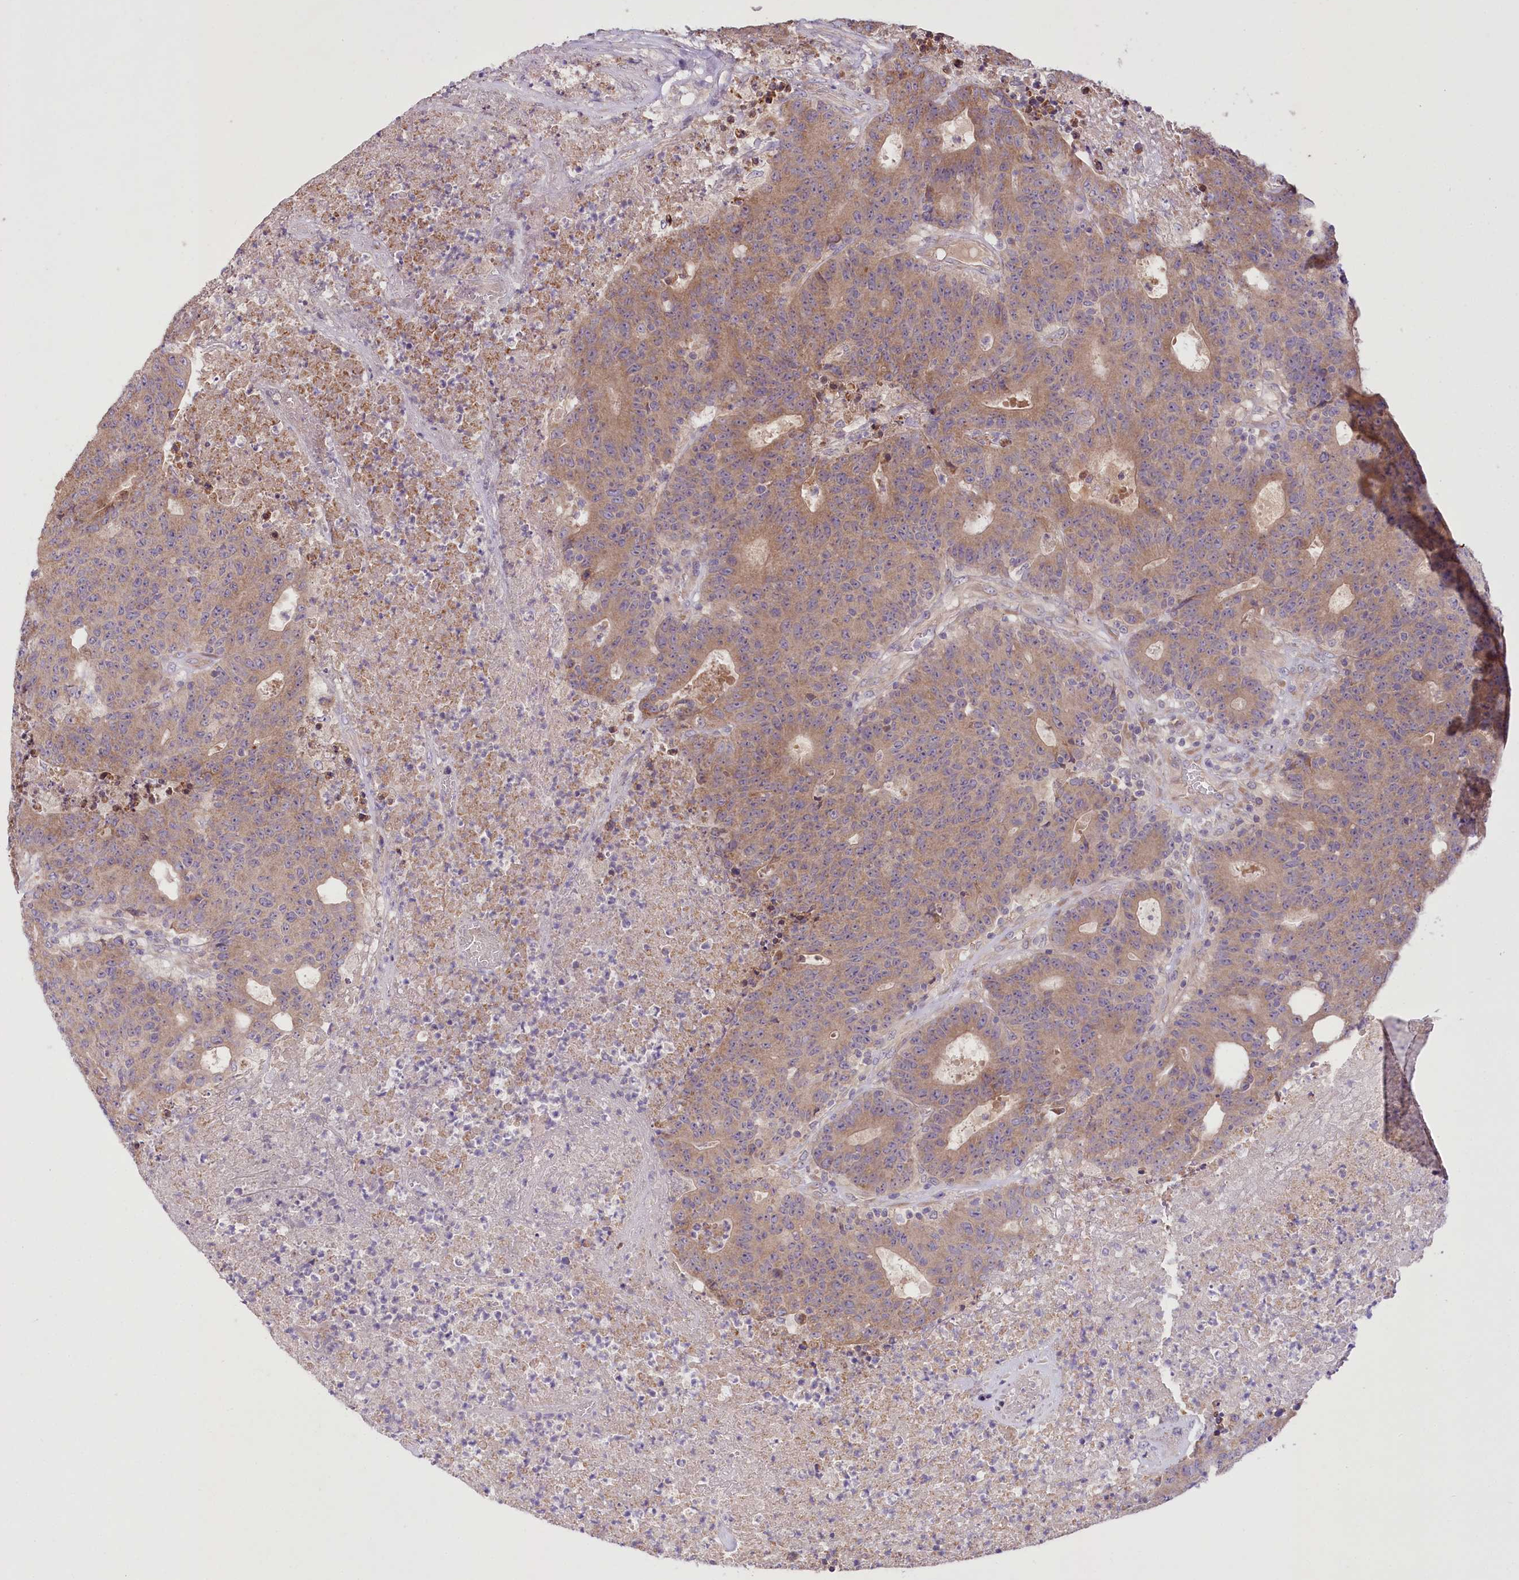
{"staining": {"intensity": "moderate", "quantity": ">75%", "location": "cytoplasmic/membranous"}, "tissue": "colorectal cancer", "cell_type": "Tumor cells", "image_type": "cancer", "snomed": [{"axis": "morphology", "description": "Adenocarcinoma, NOS"}, {"axis": "topography", "description": "Colon"}], "caption": "Human colorectal cancer (adenocarcinoma) stained with a brown dye exhibits moderate cytoplasmic/membranous positive staining in about >75% of tumor cells.", "gene": "PBLD", "patient": {"sex": "female", "age": 75}}